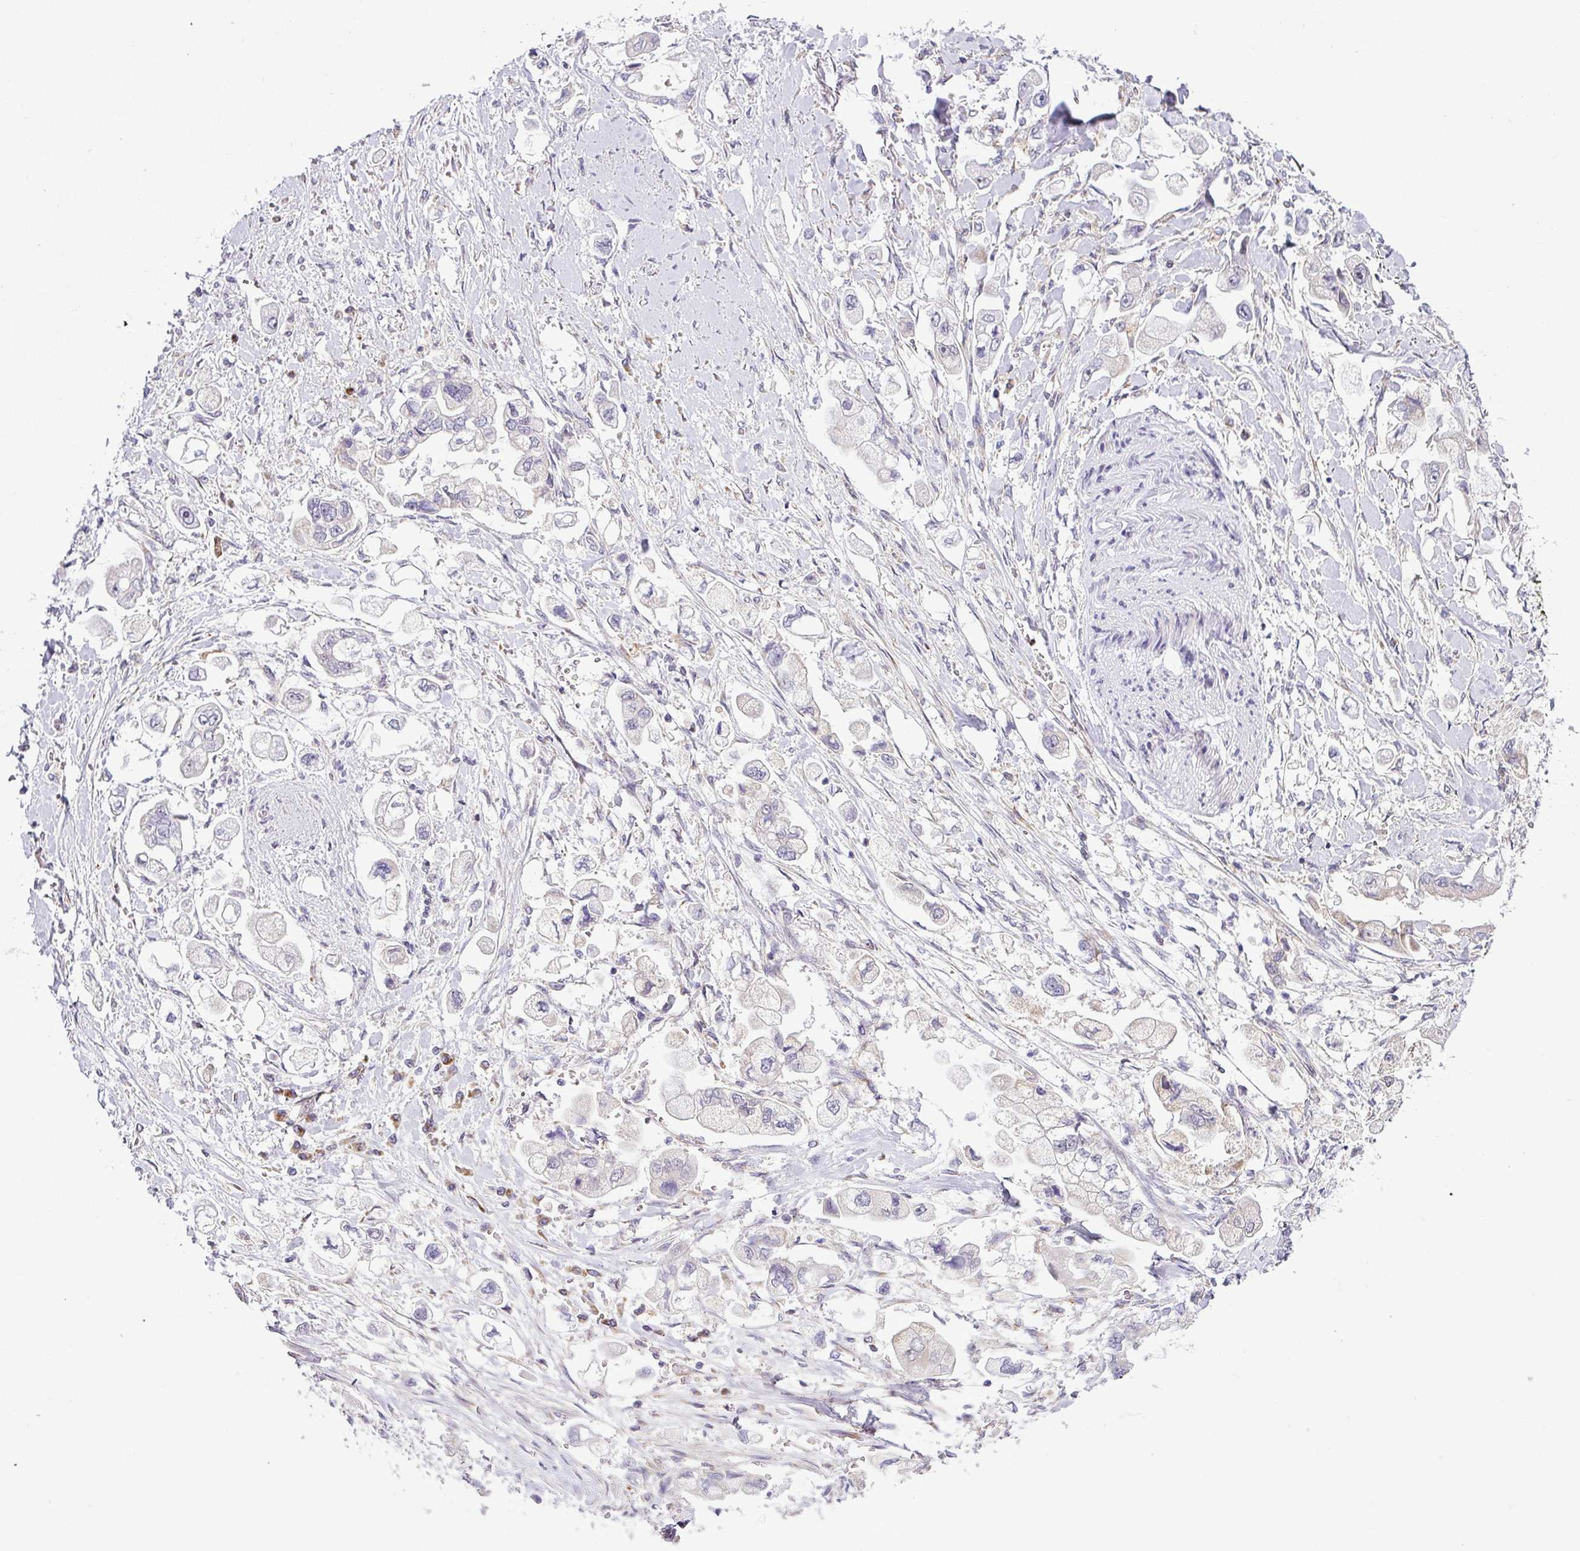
{"staining": {"intensity": "negative", "quantity": "none", "location": "none"}, "tissue": "stomach cancer", "cell_type": "Tumor cells", "image_type": "cancer", "snomed": [{"axis": "morphology", "description": "Adenocarcinoma, NOS"}, {"axis": "topography", "description": "Stomach"}], "caption": "Stomach cancer (adenocarcinoma) was stained to show a protein in brown. There is no significant staining in tumor cells.", "gene": "NDUFB2", "patient": {"sex": "male", "age": 62}}